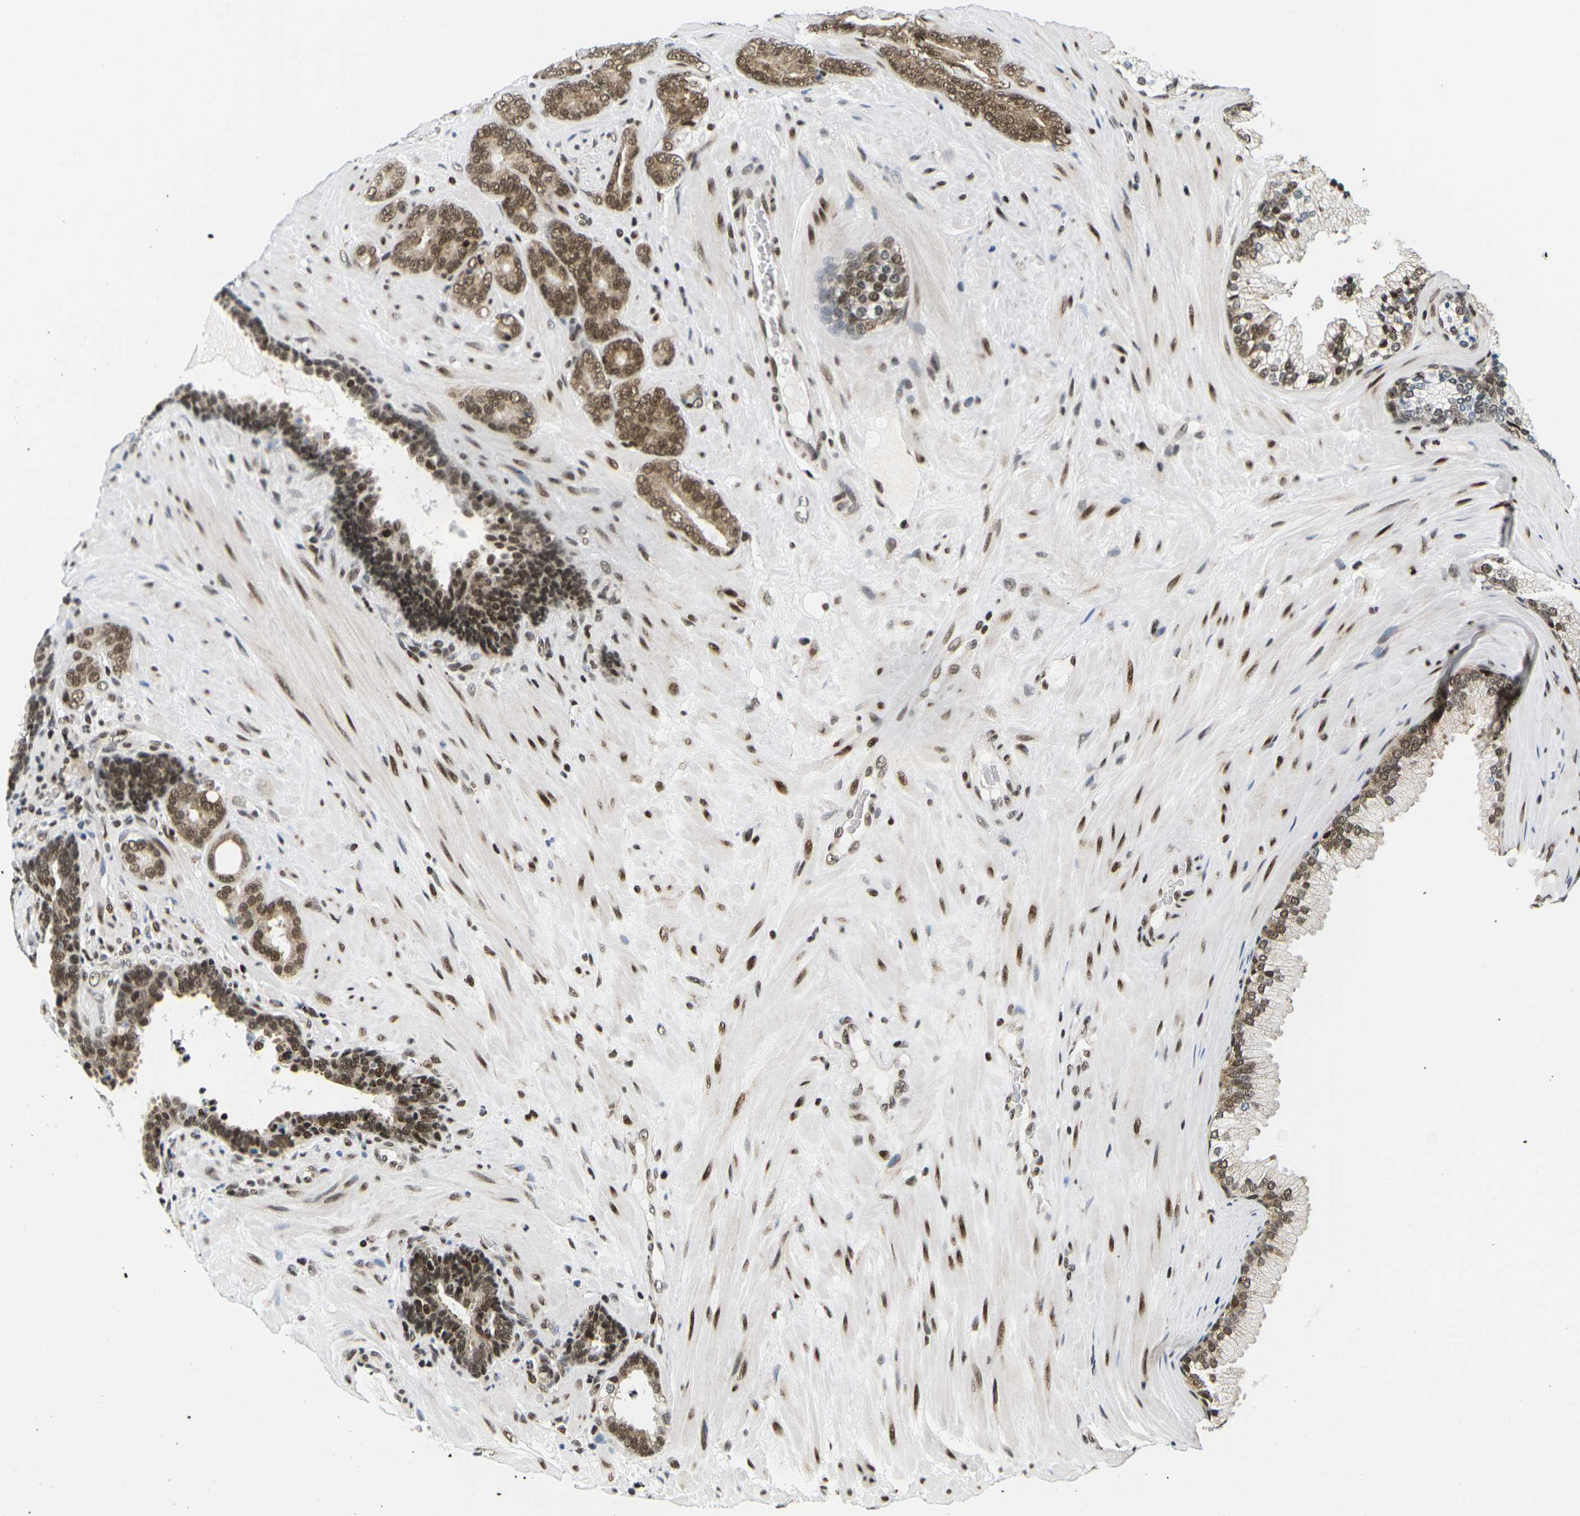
{"staining": {"intensity": "moderate", "quantity": ">75%", "location": "cytoplasmic/membranous,nuclear"}, "tissue": "prostate cancer", "cell_type": "Tumor cells", "image_type": "cancer", "snomed": [{"axis": "morphology", "description": "Adenocarcinoma, Low grade"}, {"axis": "topography", "description": "Prostate"}], "caption": "This is a micrograph of immunohistochemistry (IHC) staining of prostate adenocarcinoma (low-grade), which shows moderate positivity in the cytoplasmic/membranous and nuclear of tumor cells.", "gene": "CELF1", "patient": {"sex": "male", "age": 63}}